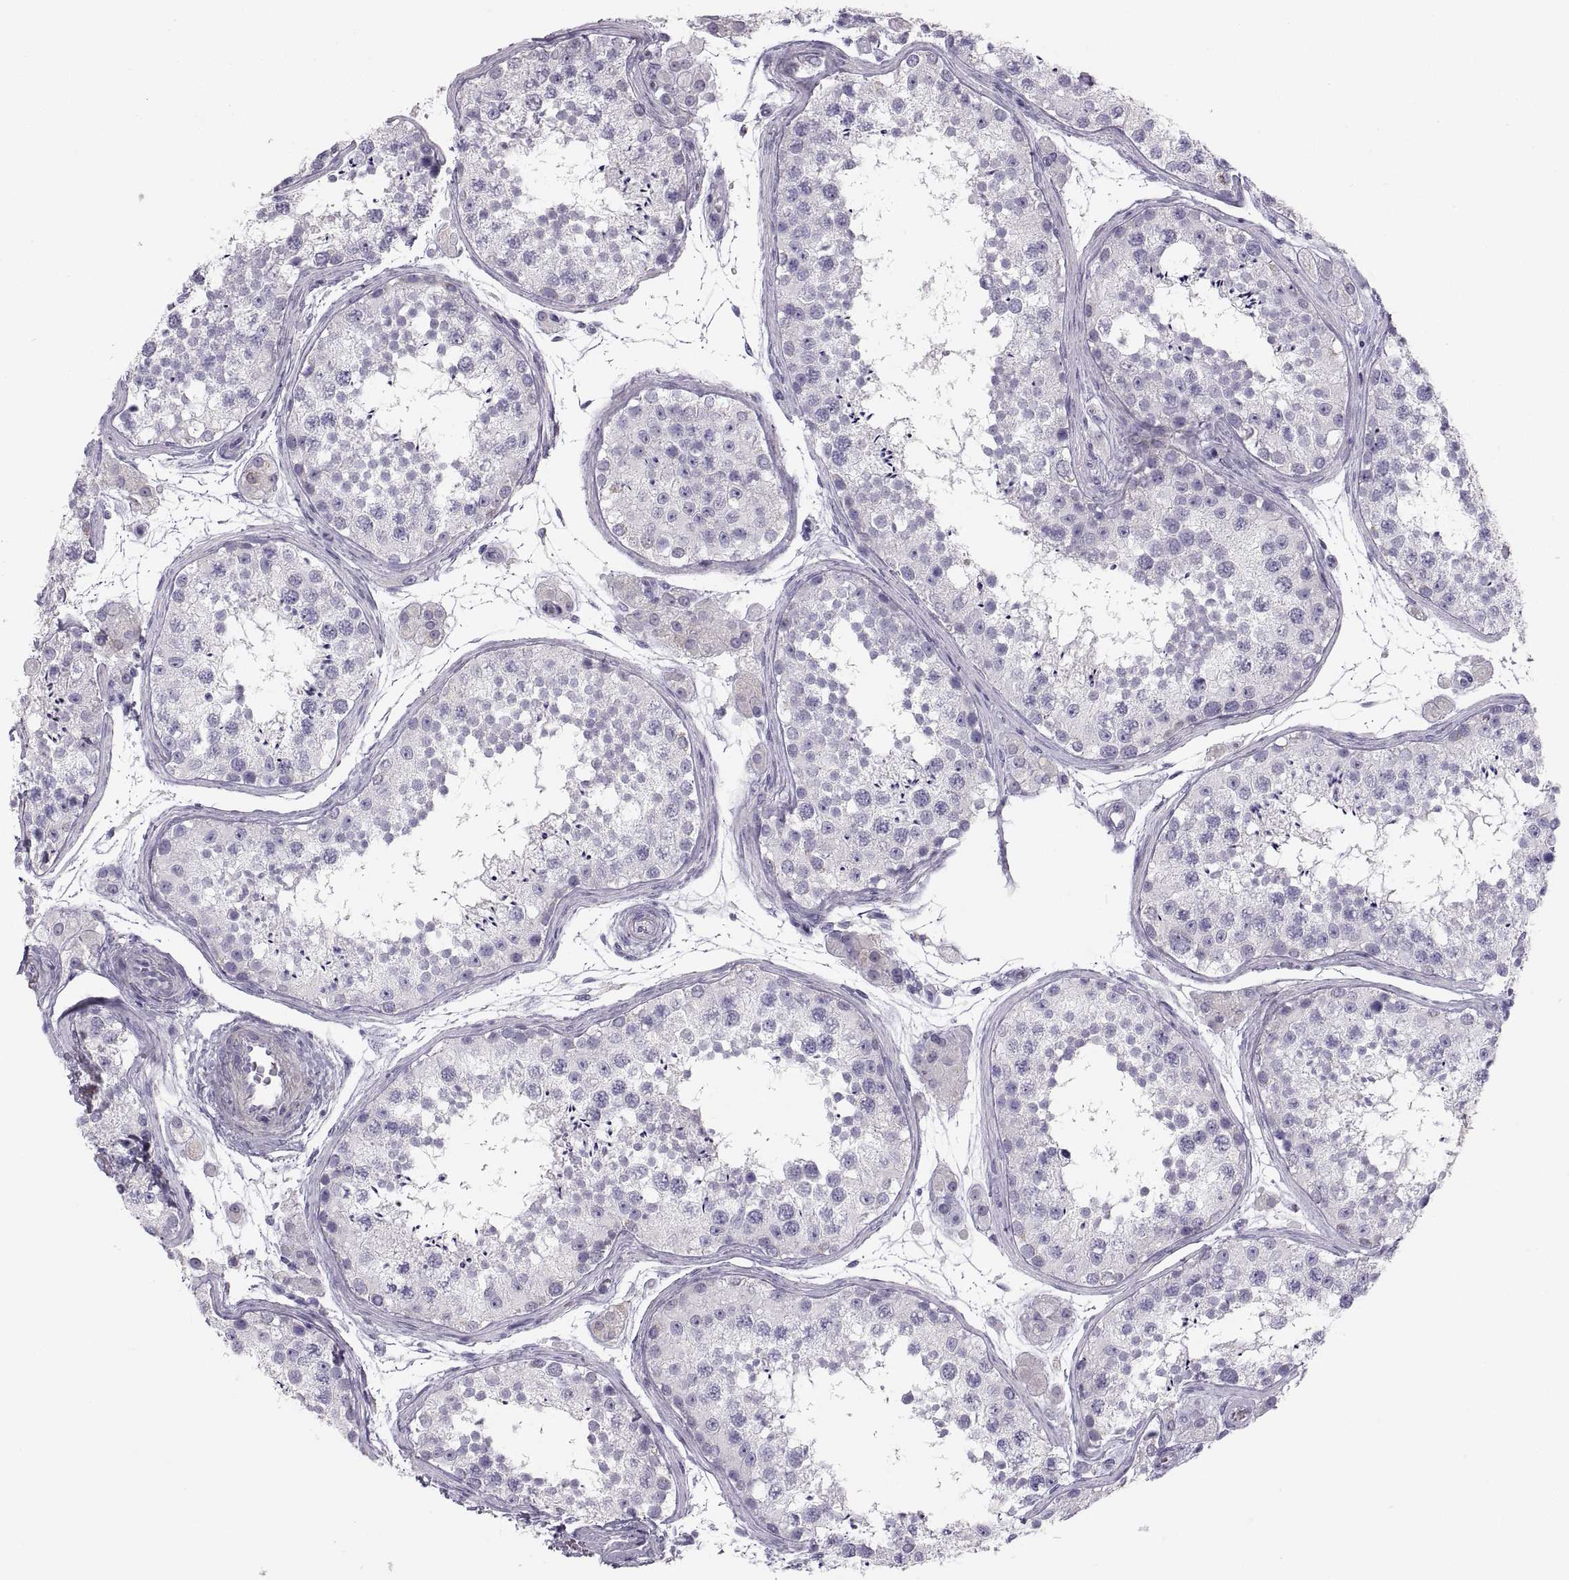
{"staining": {"intensity": "negative", "quantity": "none", "location": "none"}, "tissue": "testis", "cell_type": "Cells in seminiferous ducts", "image_type": "normal", "snomed": [{"axis": "morphology", "description": "Normal tissue, NOS"}, {"axis": "topography", "description": "Testis"}], "caption": "Testis stained for a protein using immunohistochemistry reveals no expression cells in seminiferous ducts.", "gene": "COL9A3", "patient": {"sex": "male", "age": 41}}